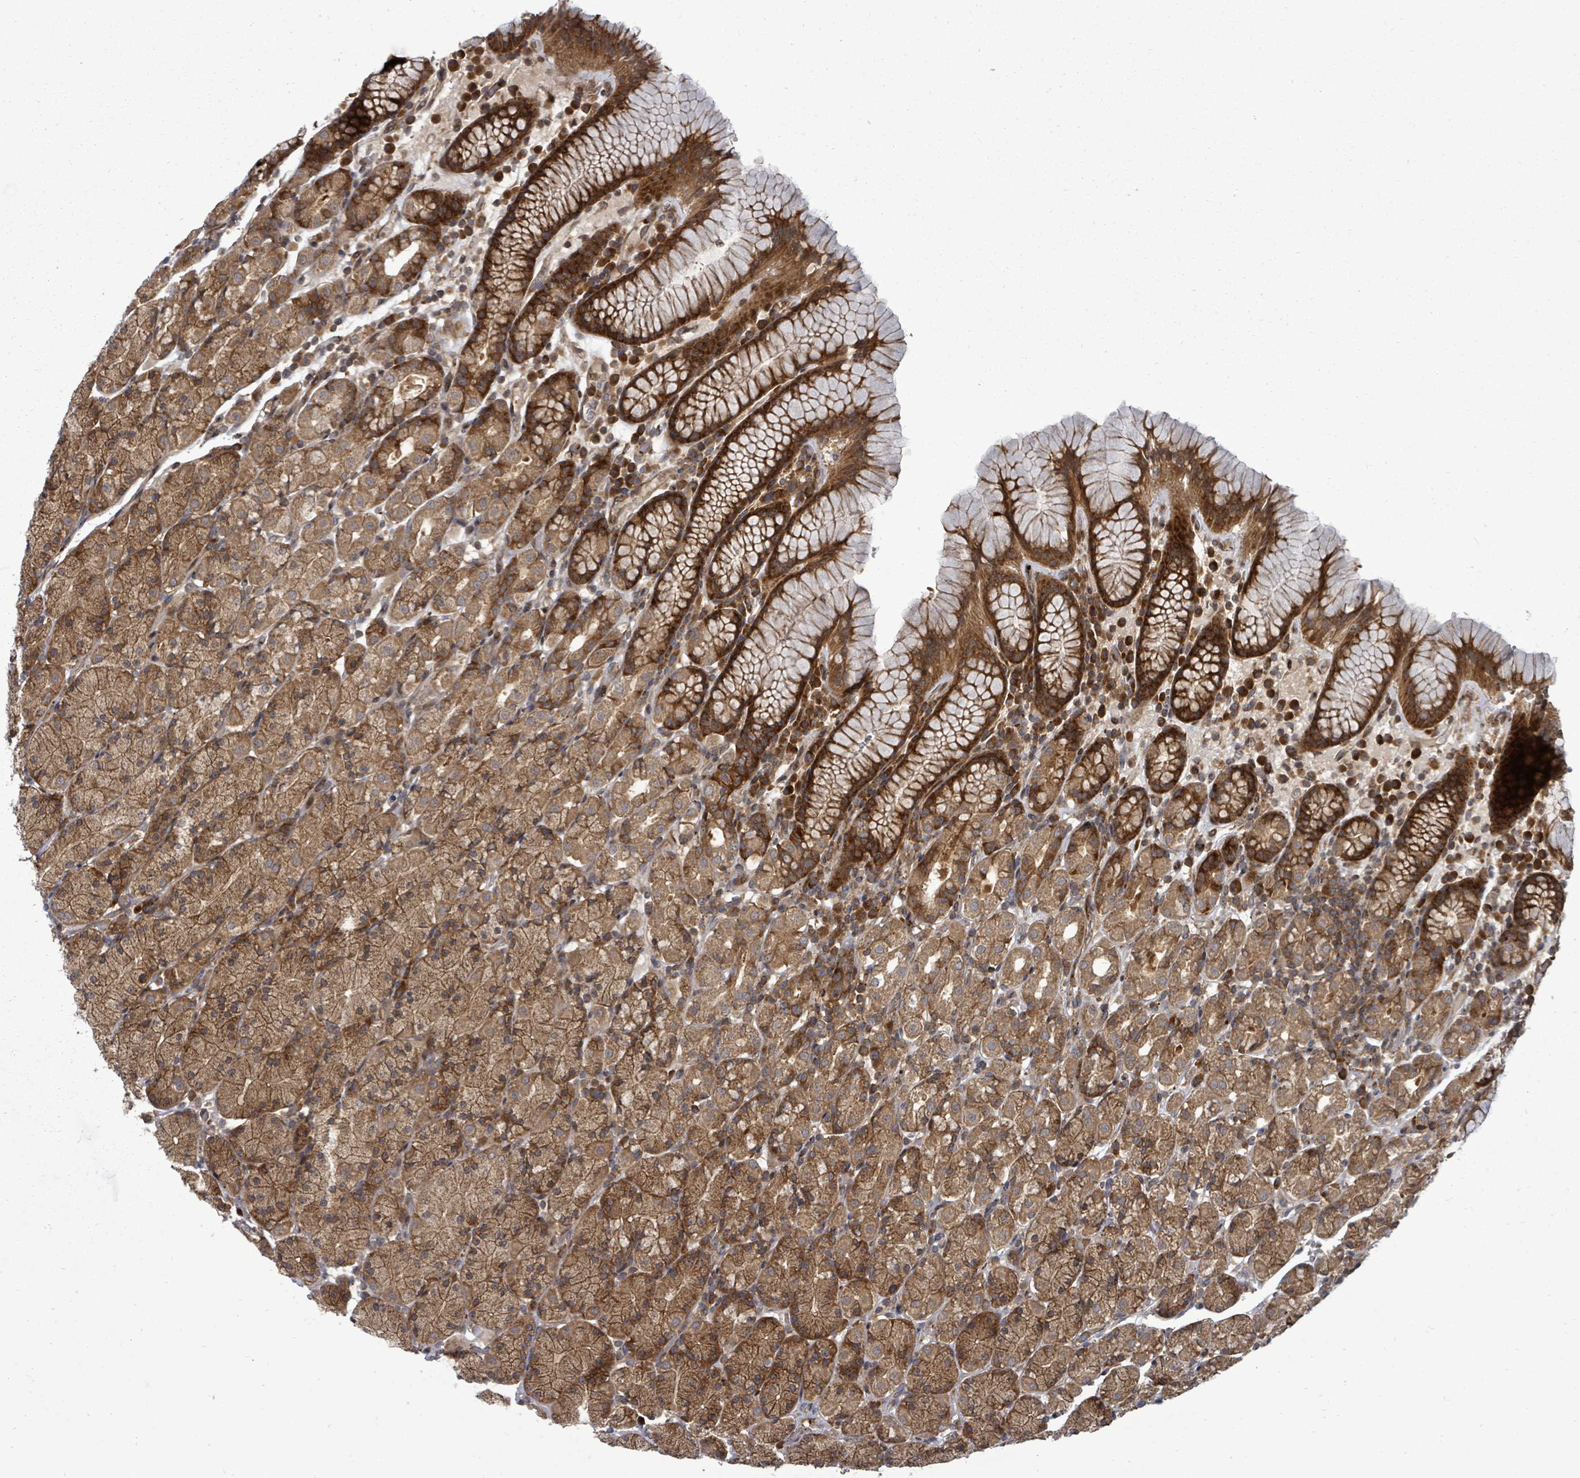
{"staining": {"intensity": "strong", "quantity": ">75%", "location": "cytoplasmic/membranous"}, "tissue": "stomach", "cell_type": "Glandular cells", "image_type": "normal", "snomed": [{"axis": "morphology", "description": "Normal tissue, NOS"}, {"axis": "topography", "description": "Stomach, upper"}, {"axis": "topography", "description": "Stomach"}], "caption": "Immunohistochemistry (IHC) of unremarkable stomach exhibits high levels of strong cytoplasmic/membranous staining in about >75% of glandular cells.", "gene": "EIF3CL", "patient": {"sex": "male", "age": 62}}